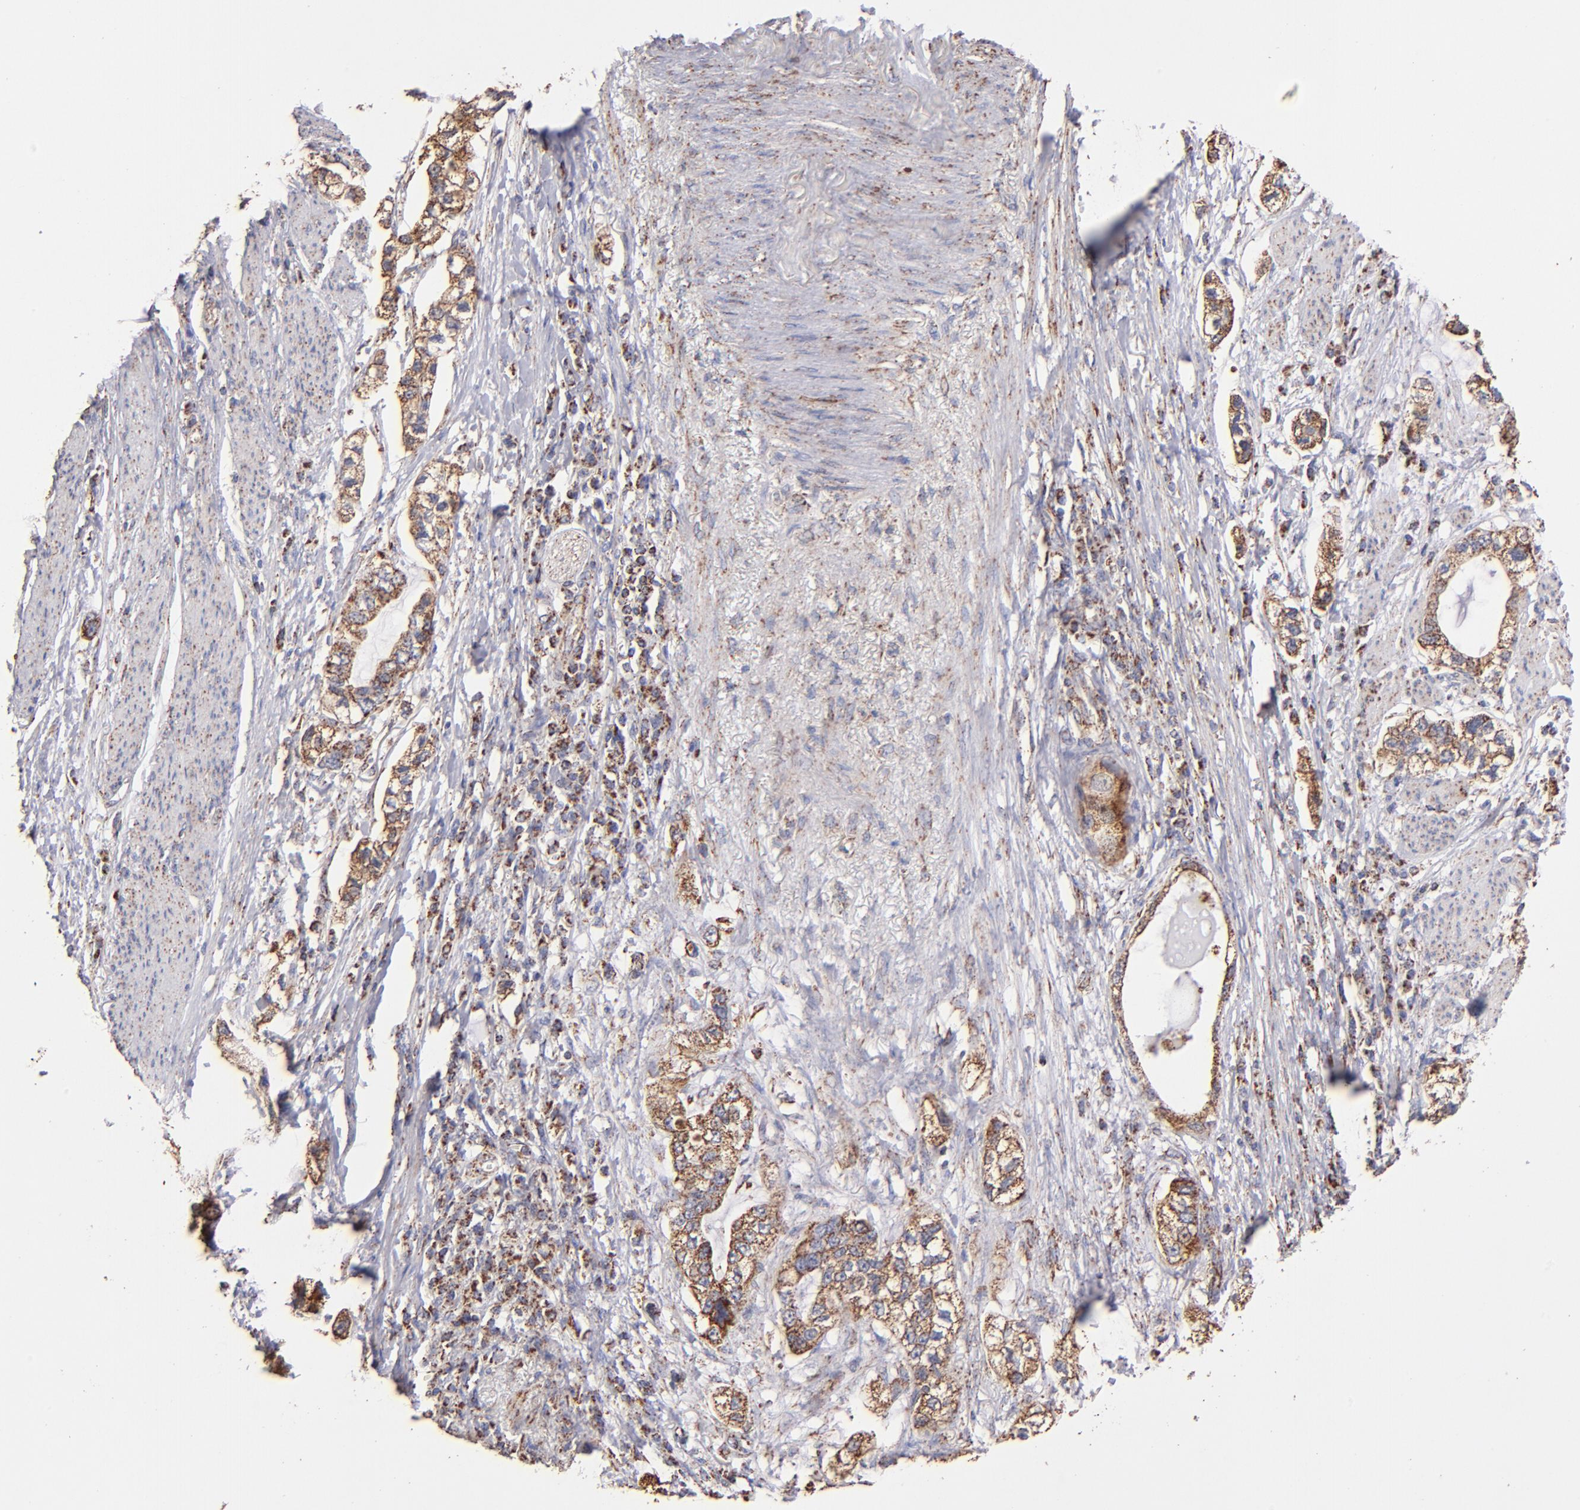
{"staining": {"intensity": "moderate", "quantity": ">75%", "location": "cytoplasmic/membranous"}, "tissue": "stomach cancer", "cell_type": "Tumor cells", "image_type": "cancer", "snomed": [{"axis": "morphology", "description": "Adenocarcinoma, NOS"}, {"axis": "topography", "description": "Stomach, lower"}], "caption": "Moderate cytoplasmic/membranous staining for a protein is present in approximately >75% of tumor cells of stomach cancer using IHC.", "gene": "DLST", "patient": {"sex": "female", "age": 93}}